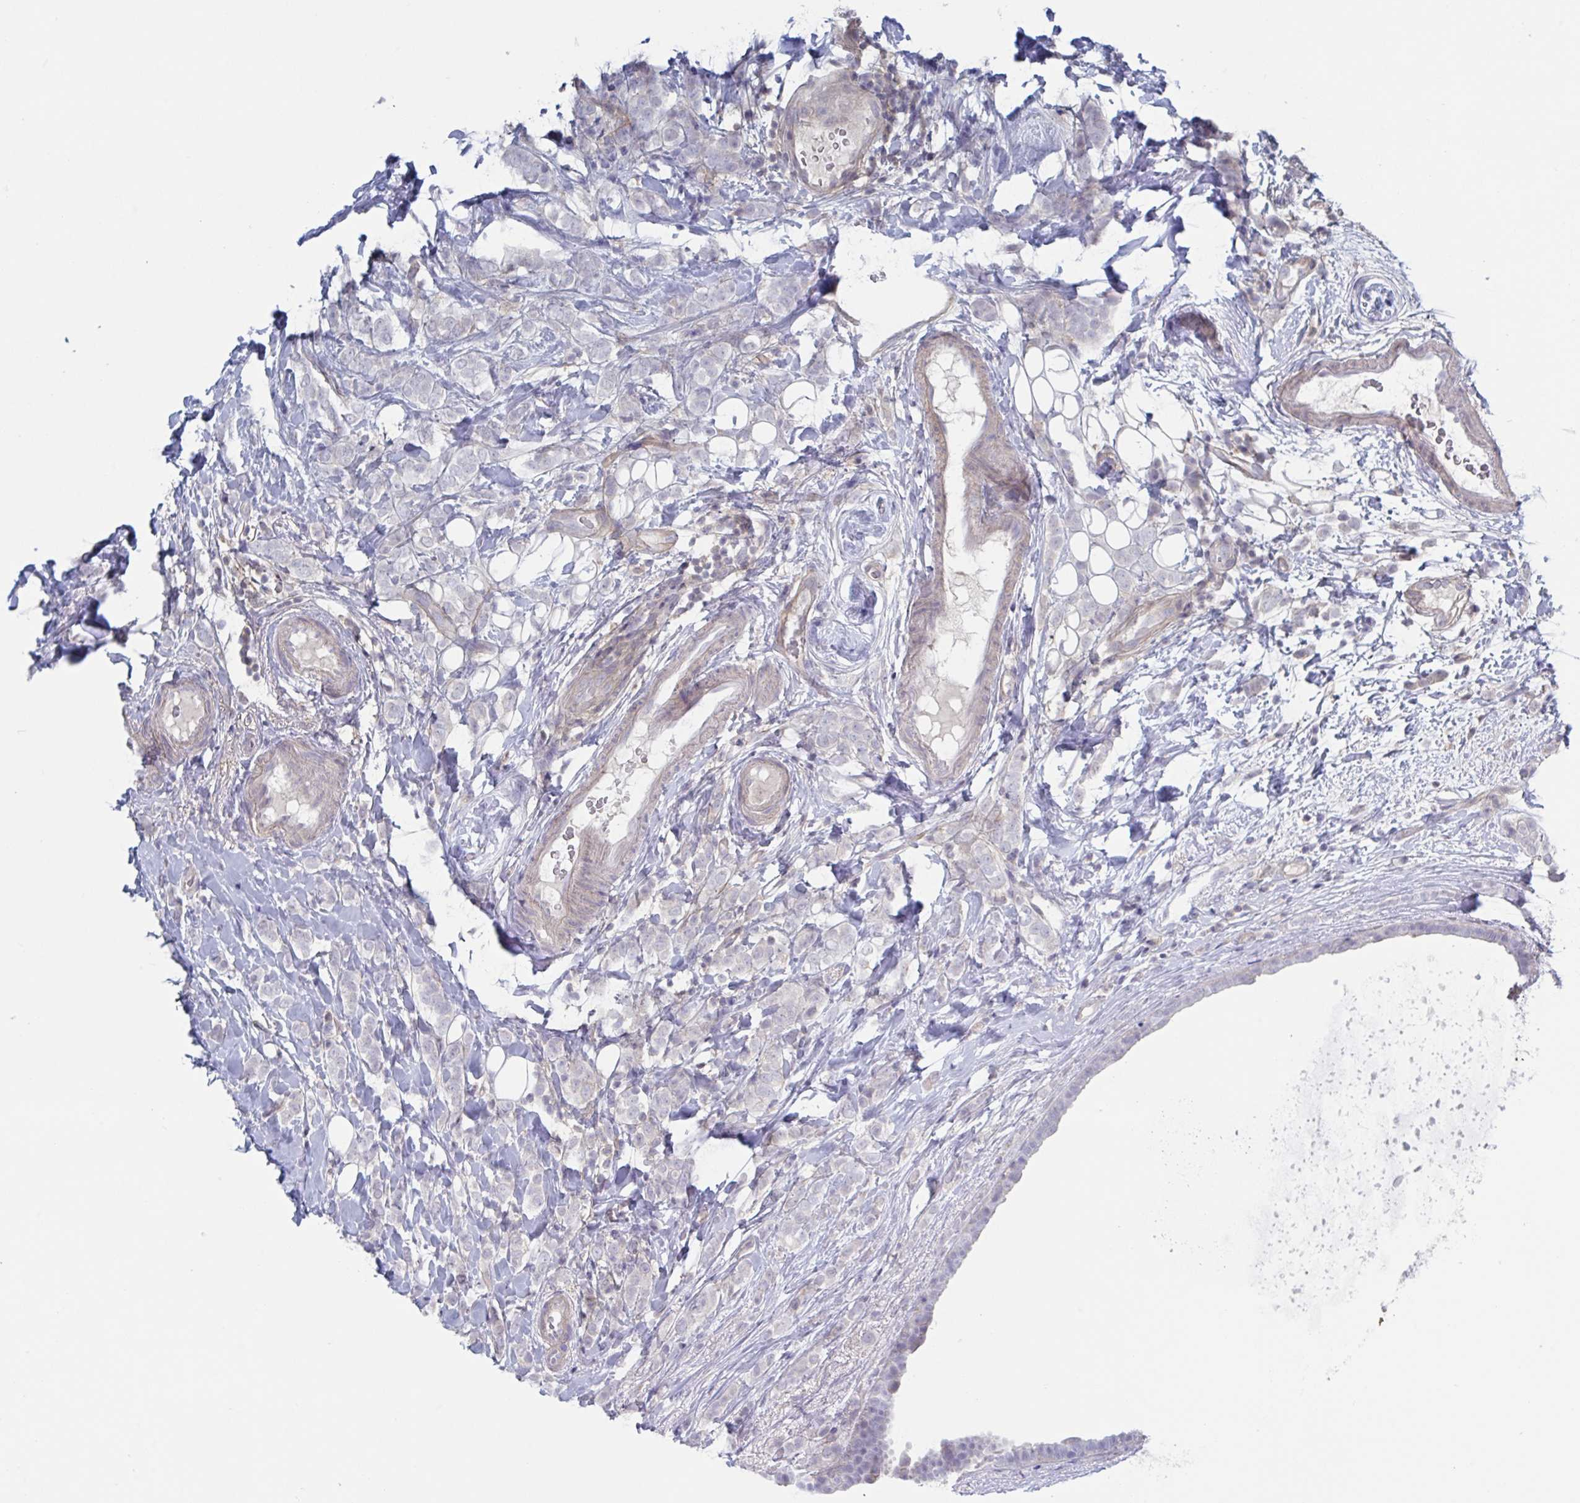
{"staining": {"intensity": "negative", "quantity": "none", "location": "none"}, "tissue": "breast cancer", "cell_type": "Tumor cells", "image_type": "cancer", "snomed": [{"axis": "morphology", "description": "Lobular carcinoma"}, {"axis": "topography", "description": "Breast"}], "caption": "Image shows no significant protein expression in tumor cells of breast cancer (lobular carcinoma).", "gene": "STK26", "patient": {"sex": "female", "age": 49}}